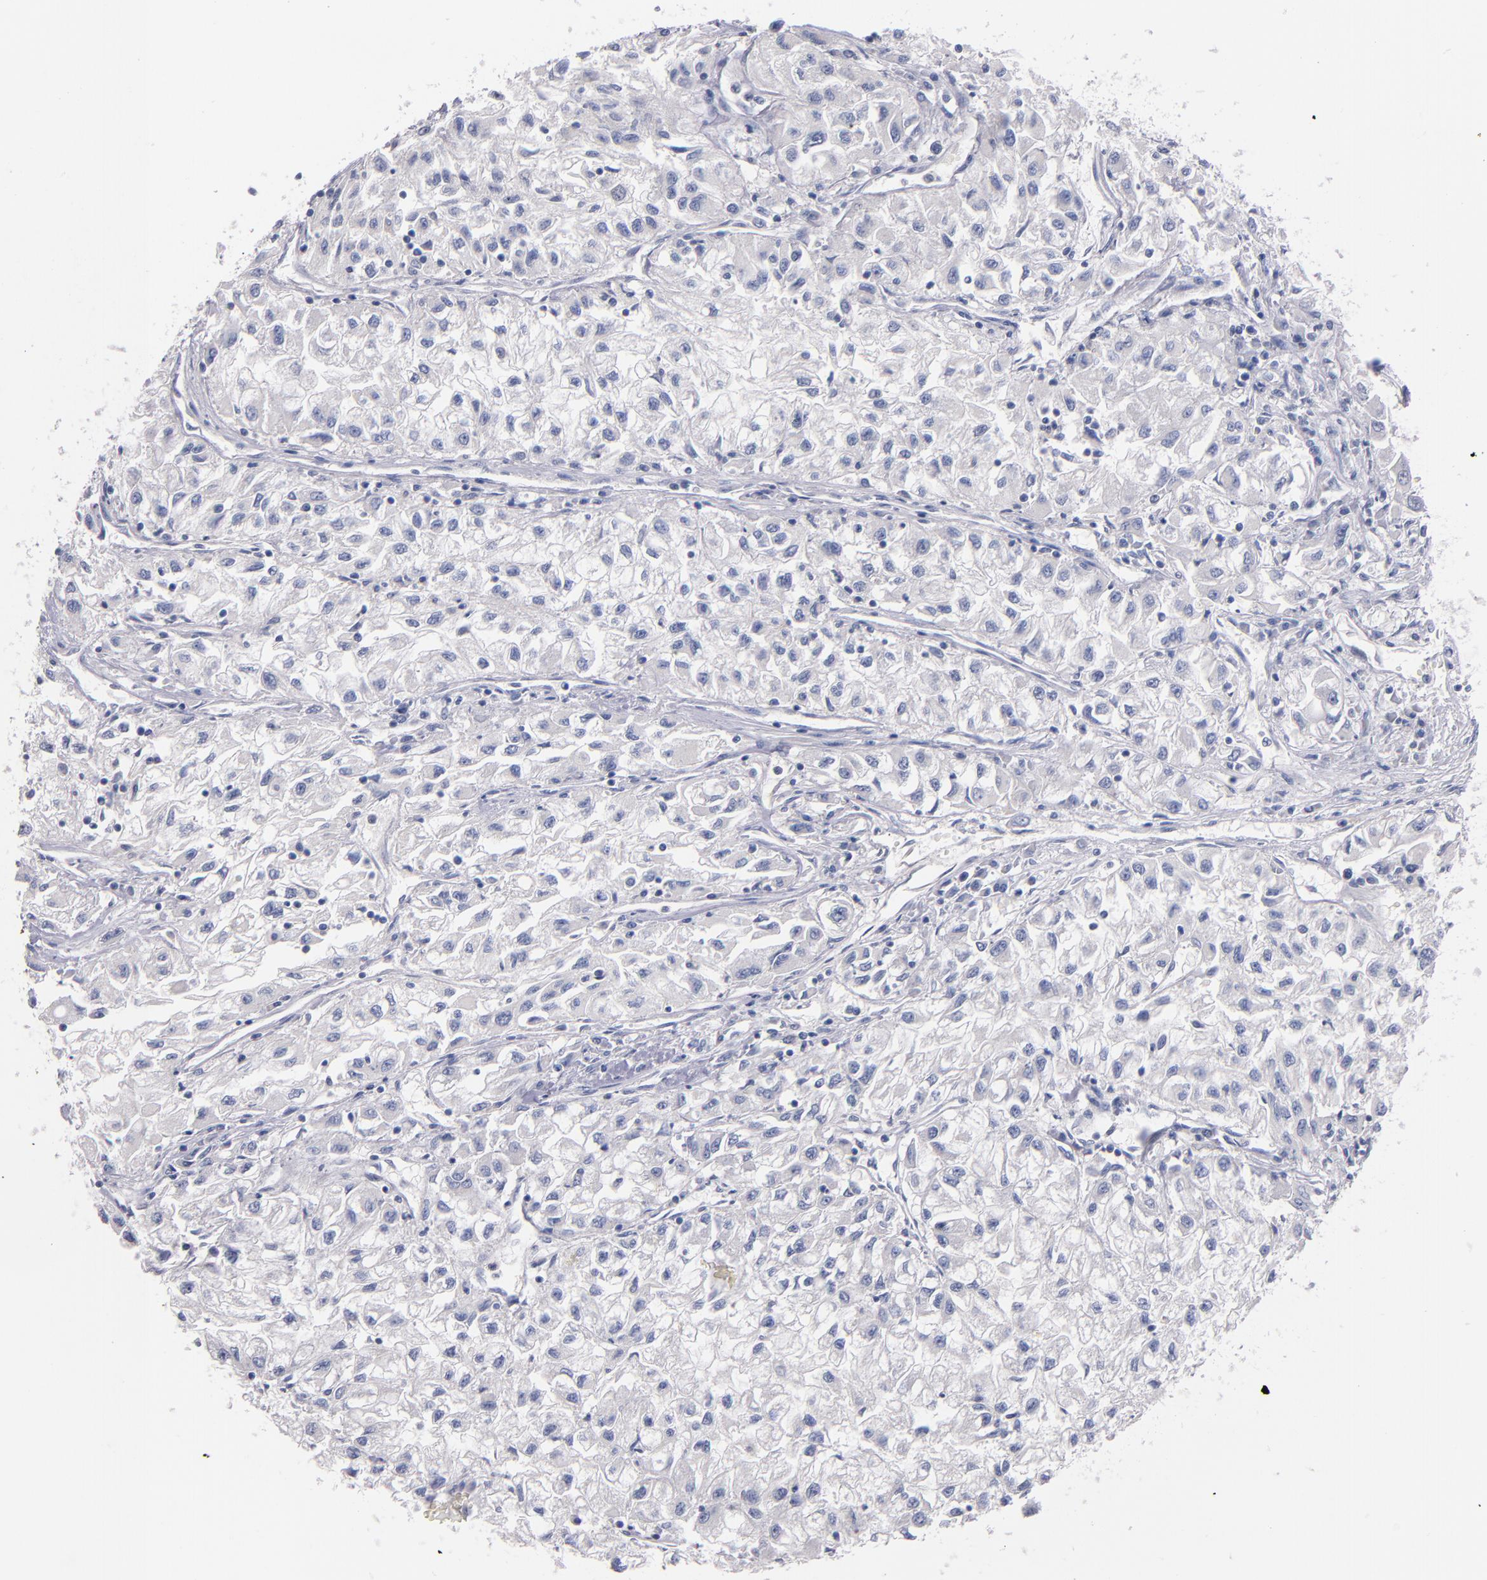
{"staining": {"intensity": "negative", "quantity": "none", "location": "none"}, "tissue": "renal cancer", "cell_type": "Tumor cells", "image_type": "cancer", "snomed": [{"axis": "morphology", "description": "Adenocarcinoma, NOS"}, {"axis": "topography", "description": "Kidney"}], "caption": "Adenocarcinoma (renal) was stained to show a protein in brown. There is no significant expression in tumor cells.", "gene": "CNTNAP2", "patient": {"sex": "male", "age": 59}}